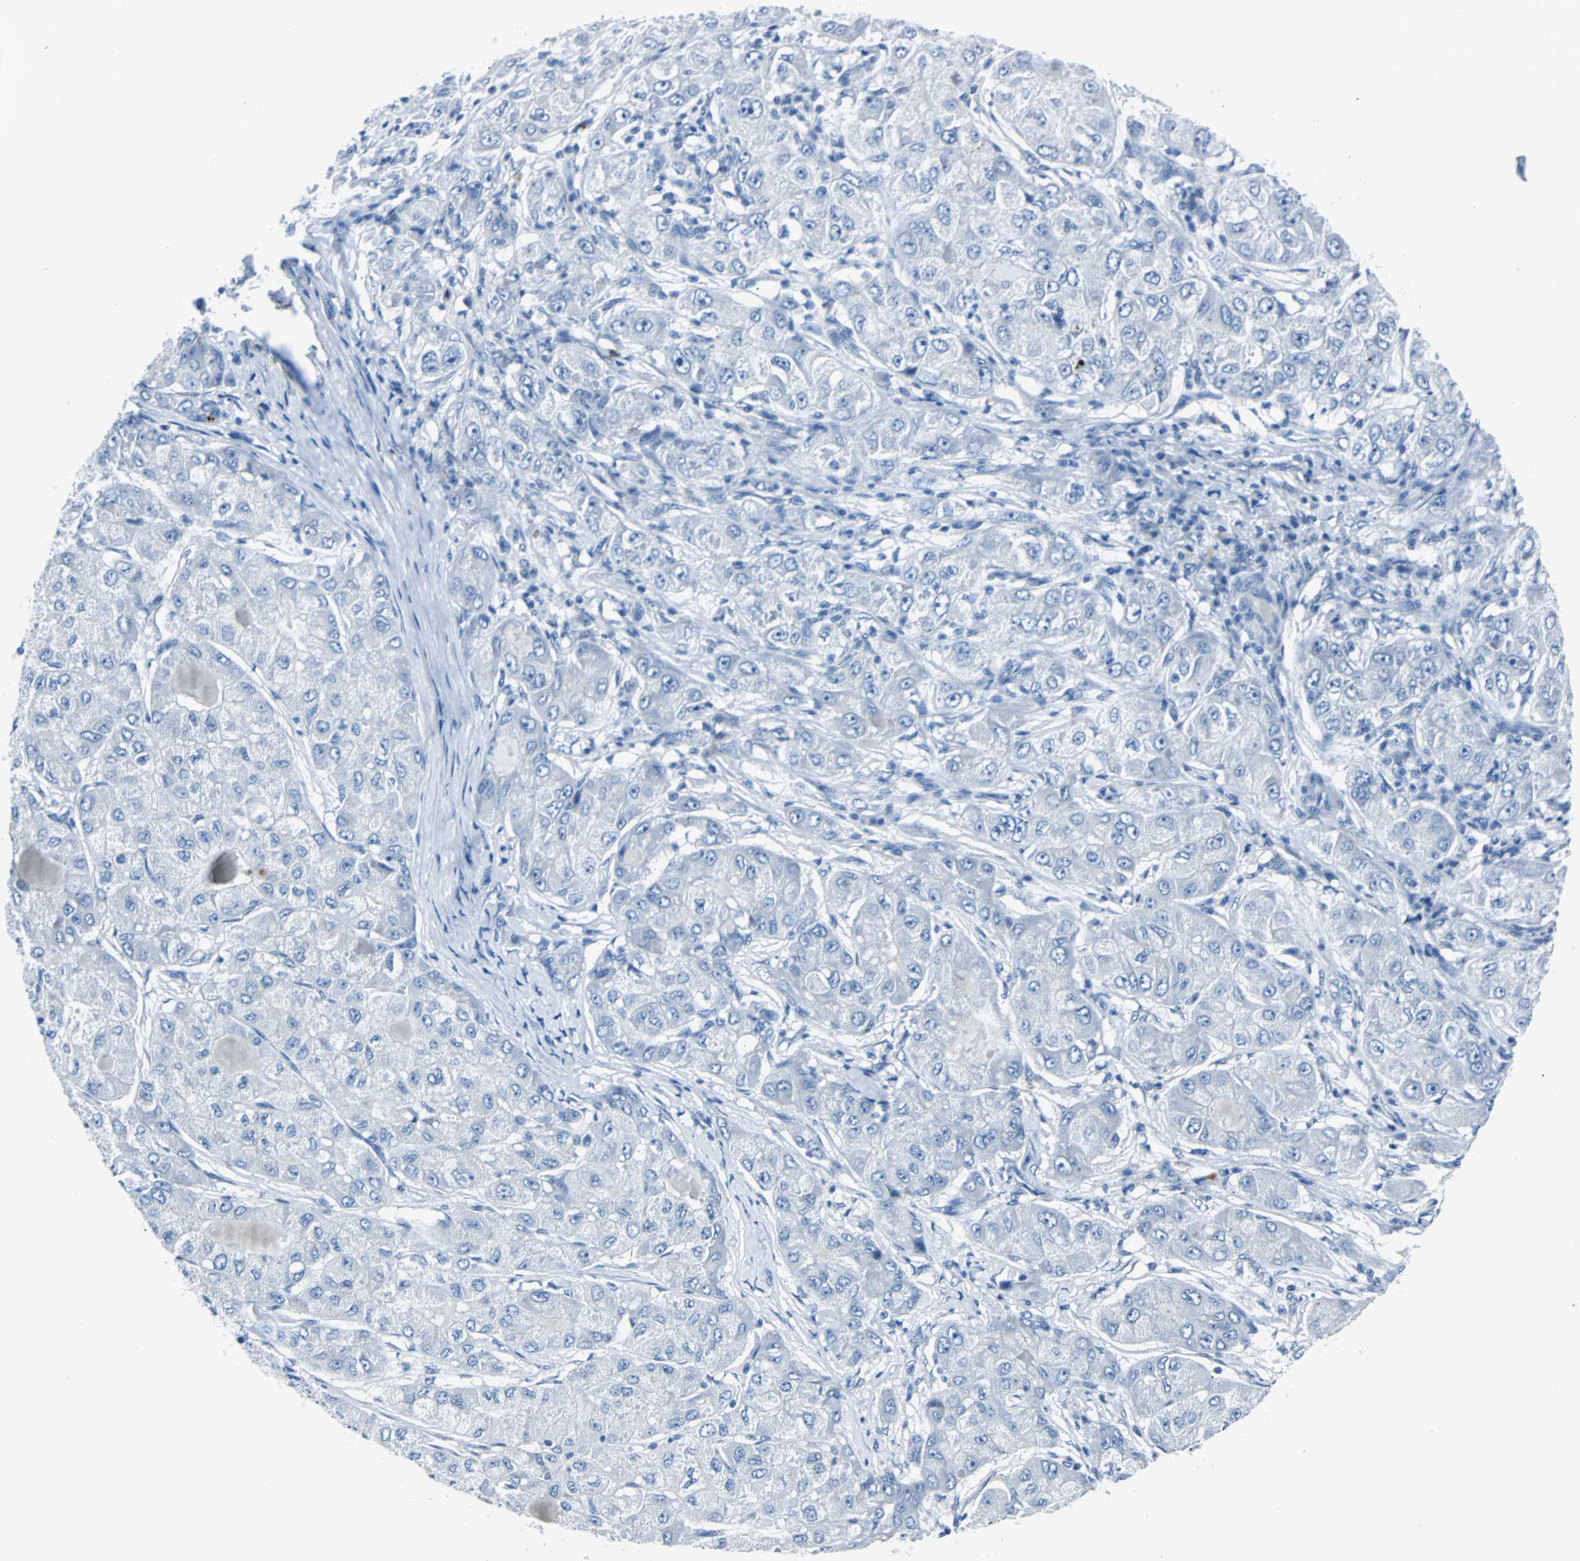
{"staining": {"intensity": "negative", "quantity": "none", "location": "none"}, "tissue": "liver cancer", "cell_type": "Tumor cells", "image_type": "cancer", "snomed": [{"axis": "morphology", "description": "Carcinoma, Hepatocellular, NOS"}, {"axis": "topography", "description": "Liver"}], "caption": "Immunohistochemistry of human hepatocellular carcinoma (liver) displays no staining in tumor cells.", "gene": "RASA1", "patient": {"sex": "male", "age": 80}}